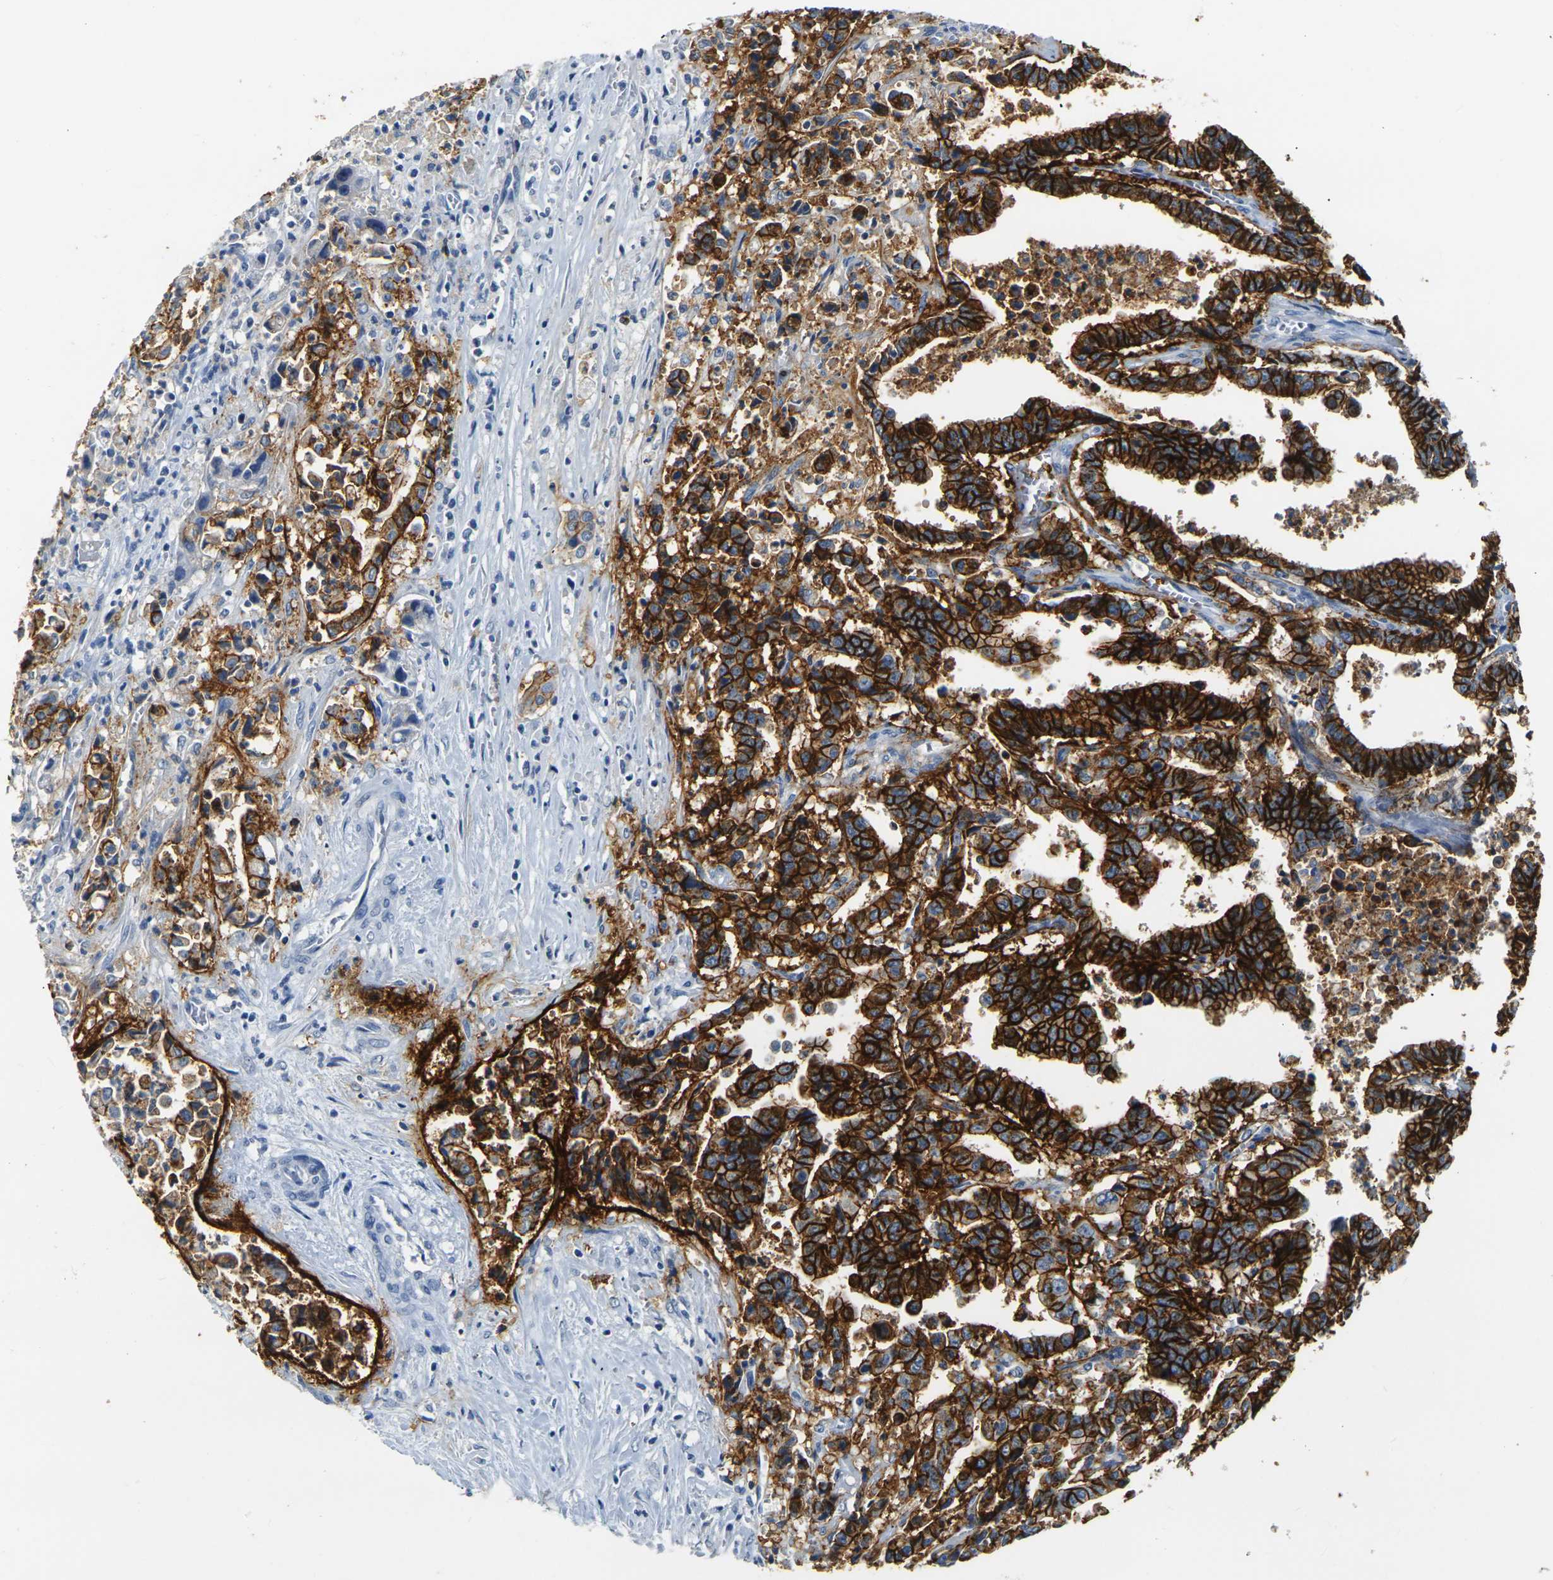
{"staining": {"intensity": "strong", "quantity": ">75%", "location": "cytoplasmic/membranous"}, "tissue": "liver cancer", "cell_type": "Tumor cells", "image_type": "cancer", "snomed": [{"axis": "morphology", "description": "Cholangiocarcinoma"}, {"axis": "topography", "description": "Liver"}], "caption": "Liver cholangiocarcinoma tissue exhibits strong cytoplasmic/membranous positivity in approximately >75% of tumor cells", "gene": "CLDN7", "patient": {"sex": "male", "age": 57}}